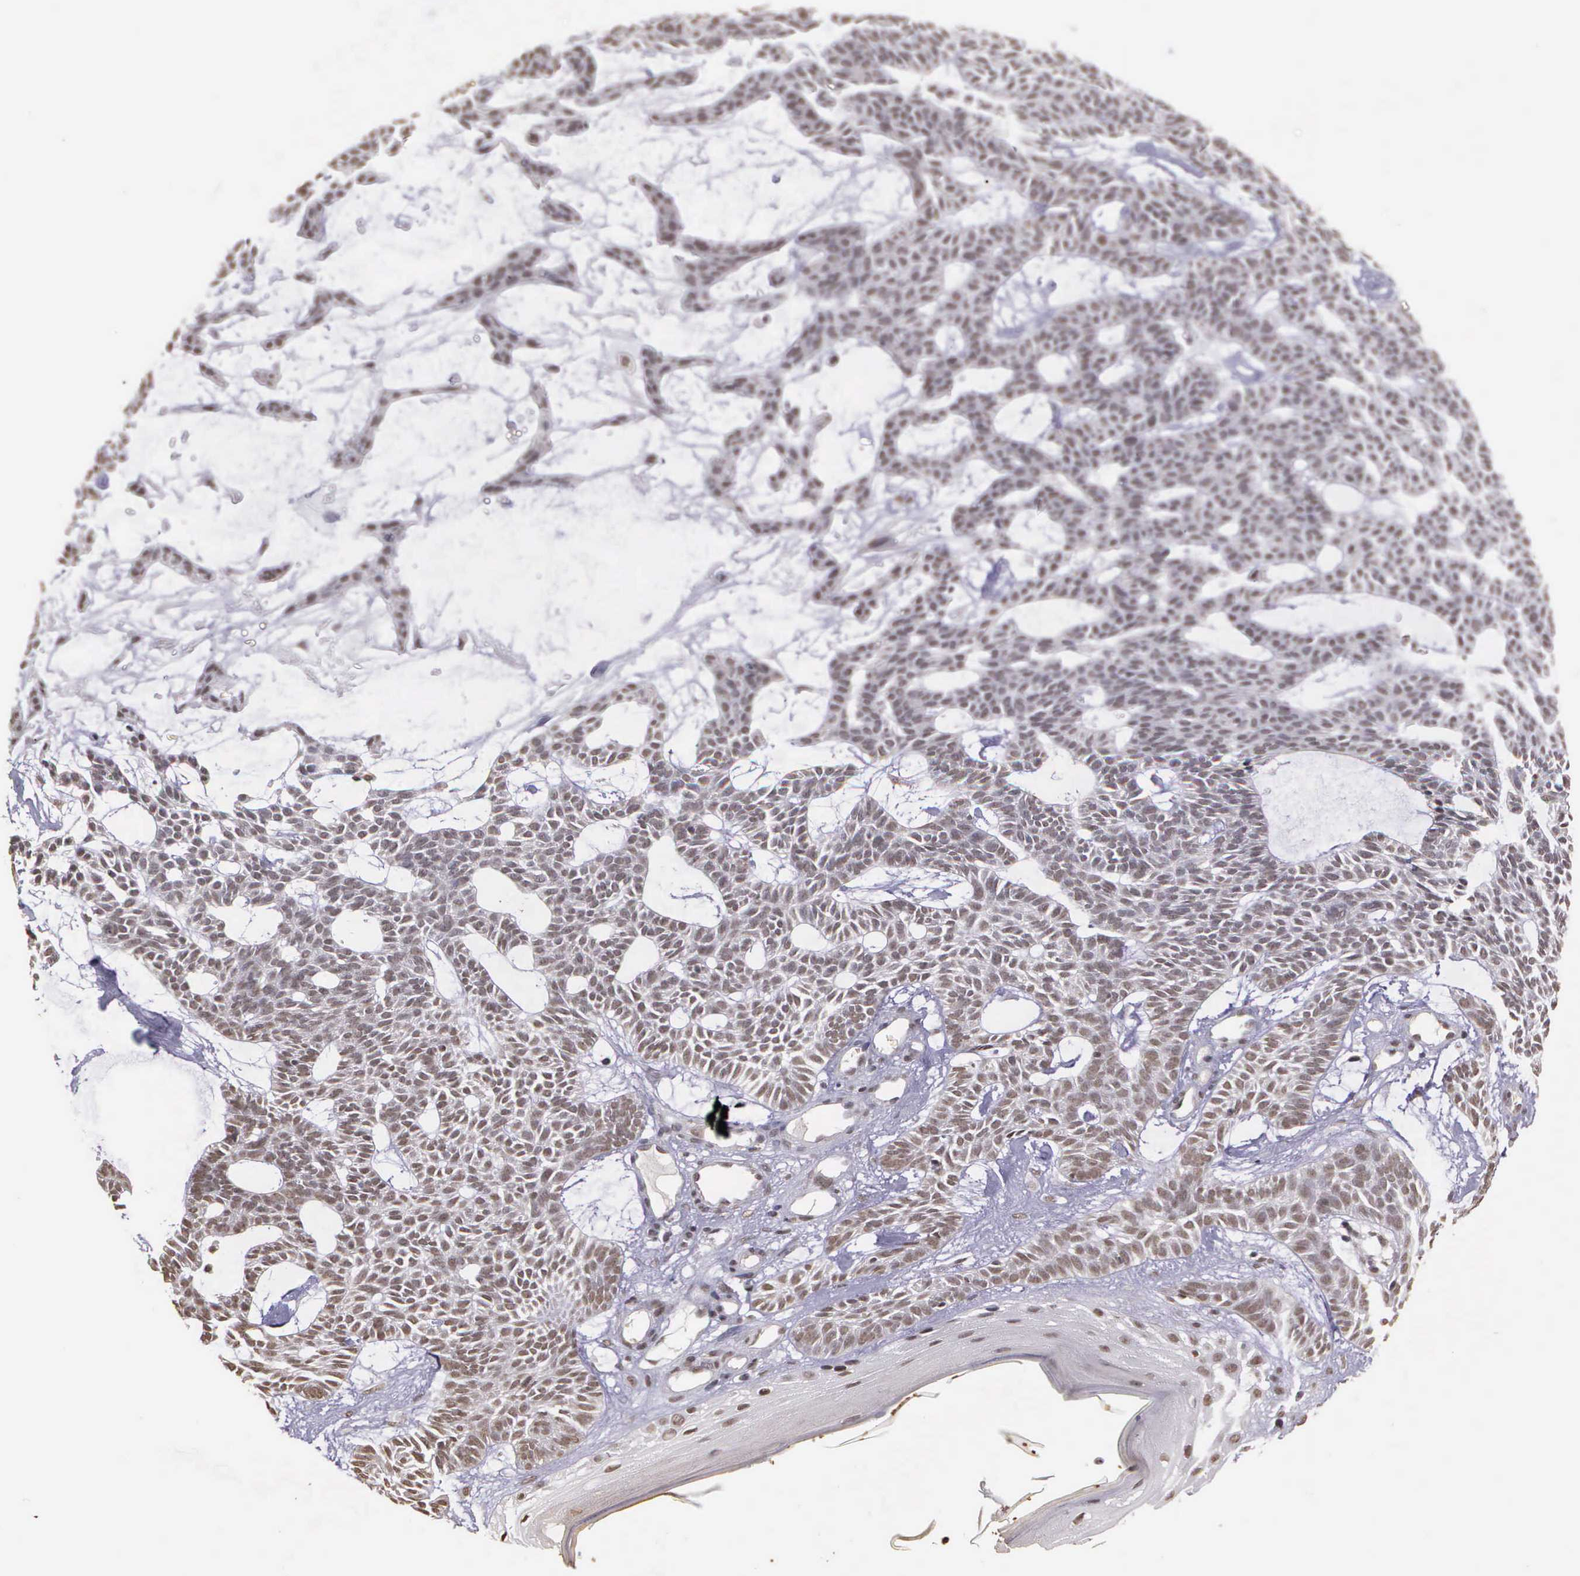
{"staining": {"intensity": "negative", "quantity": "none", "location": "none"}, "tissue": "skin cancer", "cell_type": "Tumor cells", "image_type": "cancer", "snomed": [{"axis": "morphology", "description": "Basal cell carcinoma"}, {"axis": "topography", "description": "Skin"}], "caption": "This is an immunohistochemistry (IHC) image of human skin basal cell carcinoma. There is no expression in tumor cells.", "gene": "ARMCX5", "patient": {"sex": "male", "age": 75}}